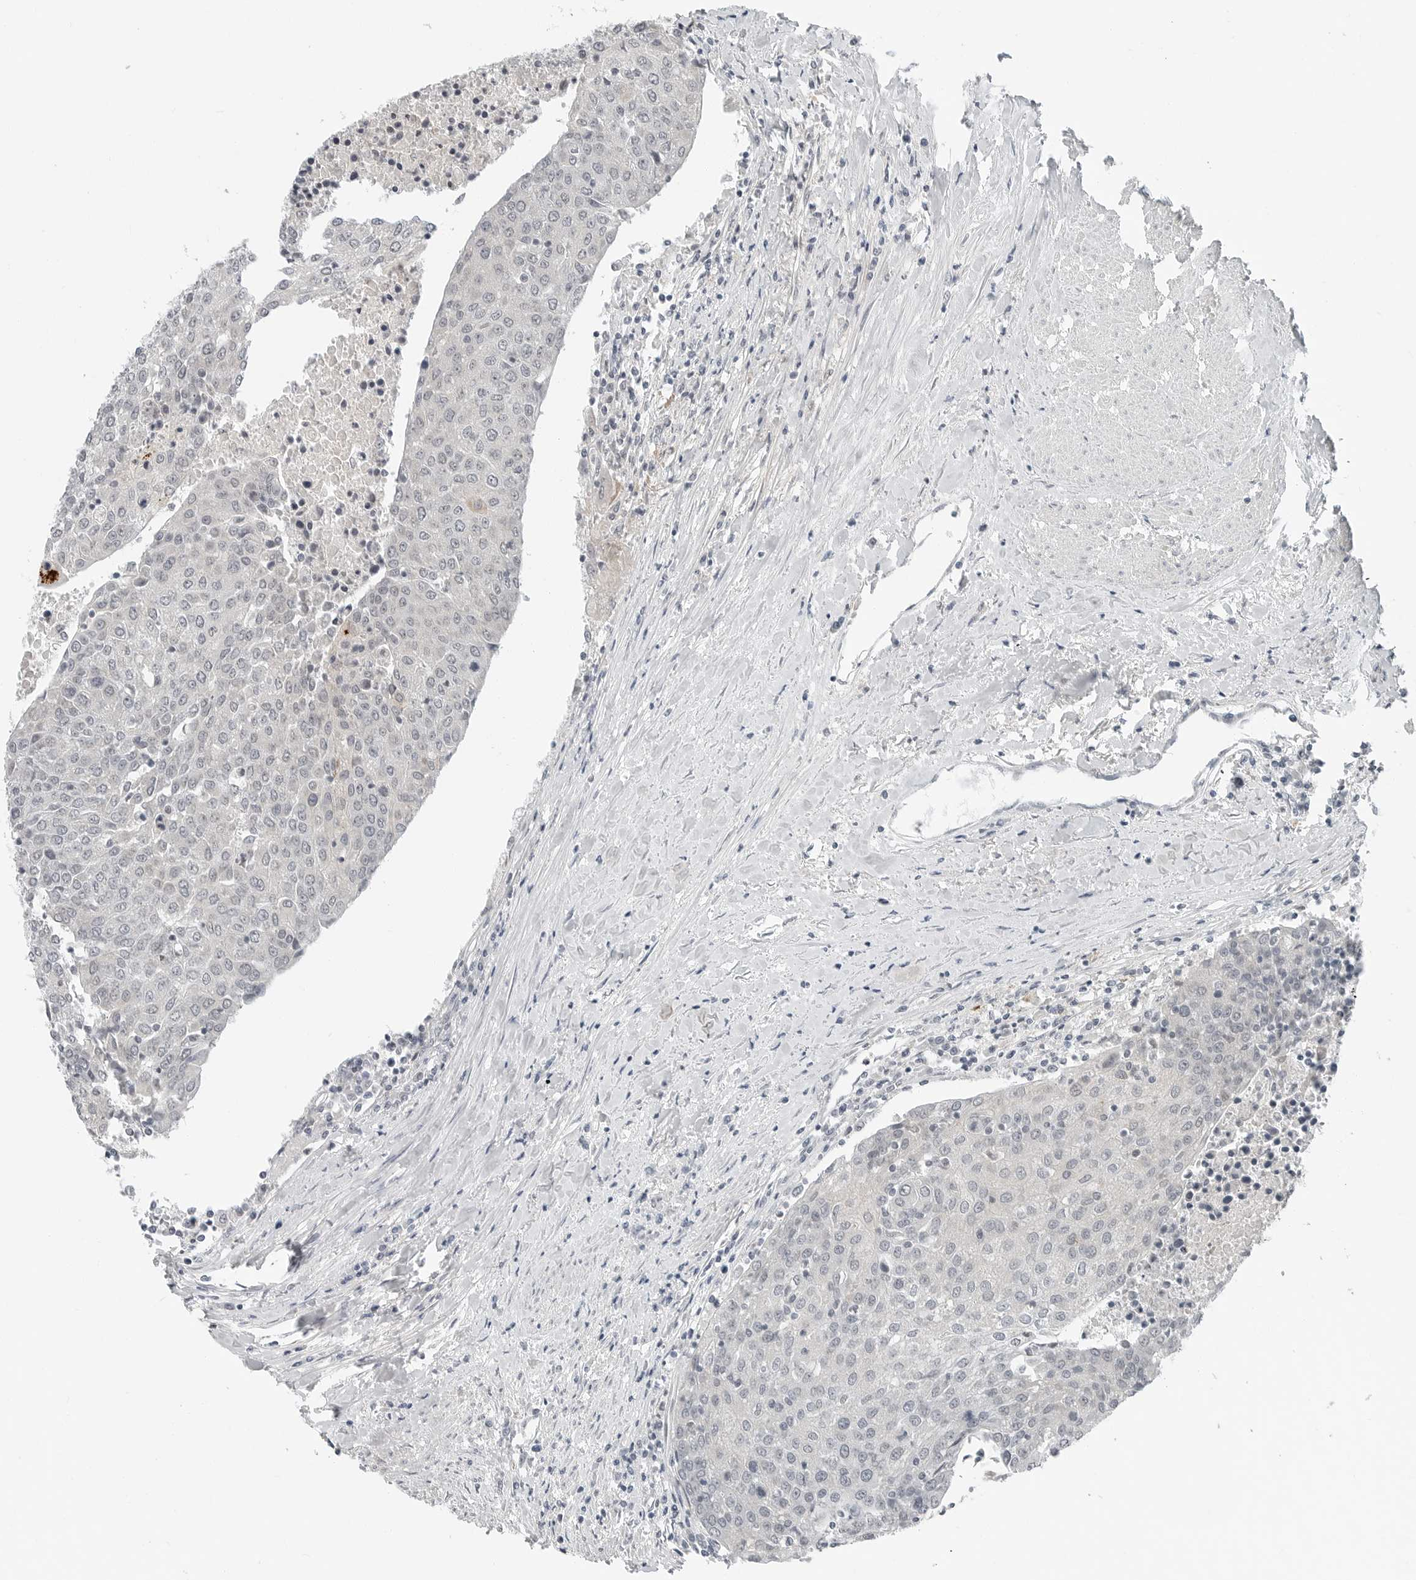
{"staining": {"intensity": "negative", "quantity": "none", "location": "none"}, "tissue": "urothelial cancer", "cell_type": "Tumor cells", "image_type": "cancer", "snomed": [{"axis": "morphology", "description": "Urothelial carcinoma, High grade"}, {"axis": "topography", "description": "Urinary bladder"}], "caption": "Immunohistochemistry (IHC) micrograph of human urothelial cancer stained for a protein (brown), which shows no staining in tumor cells.", "gene": "FCRLB", "patient": {"sex": "female", "age": 85}}